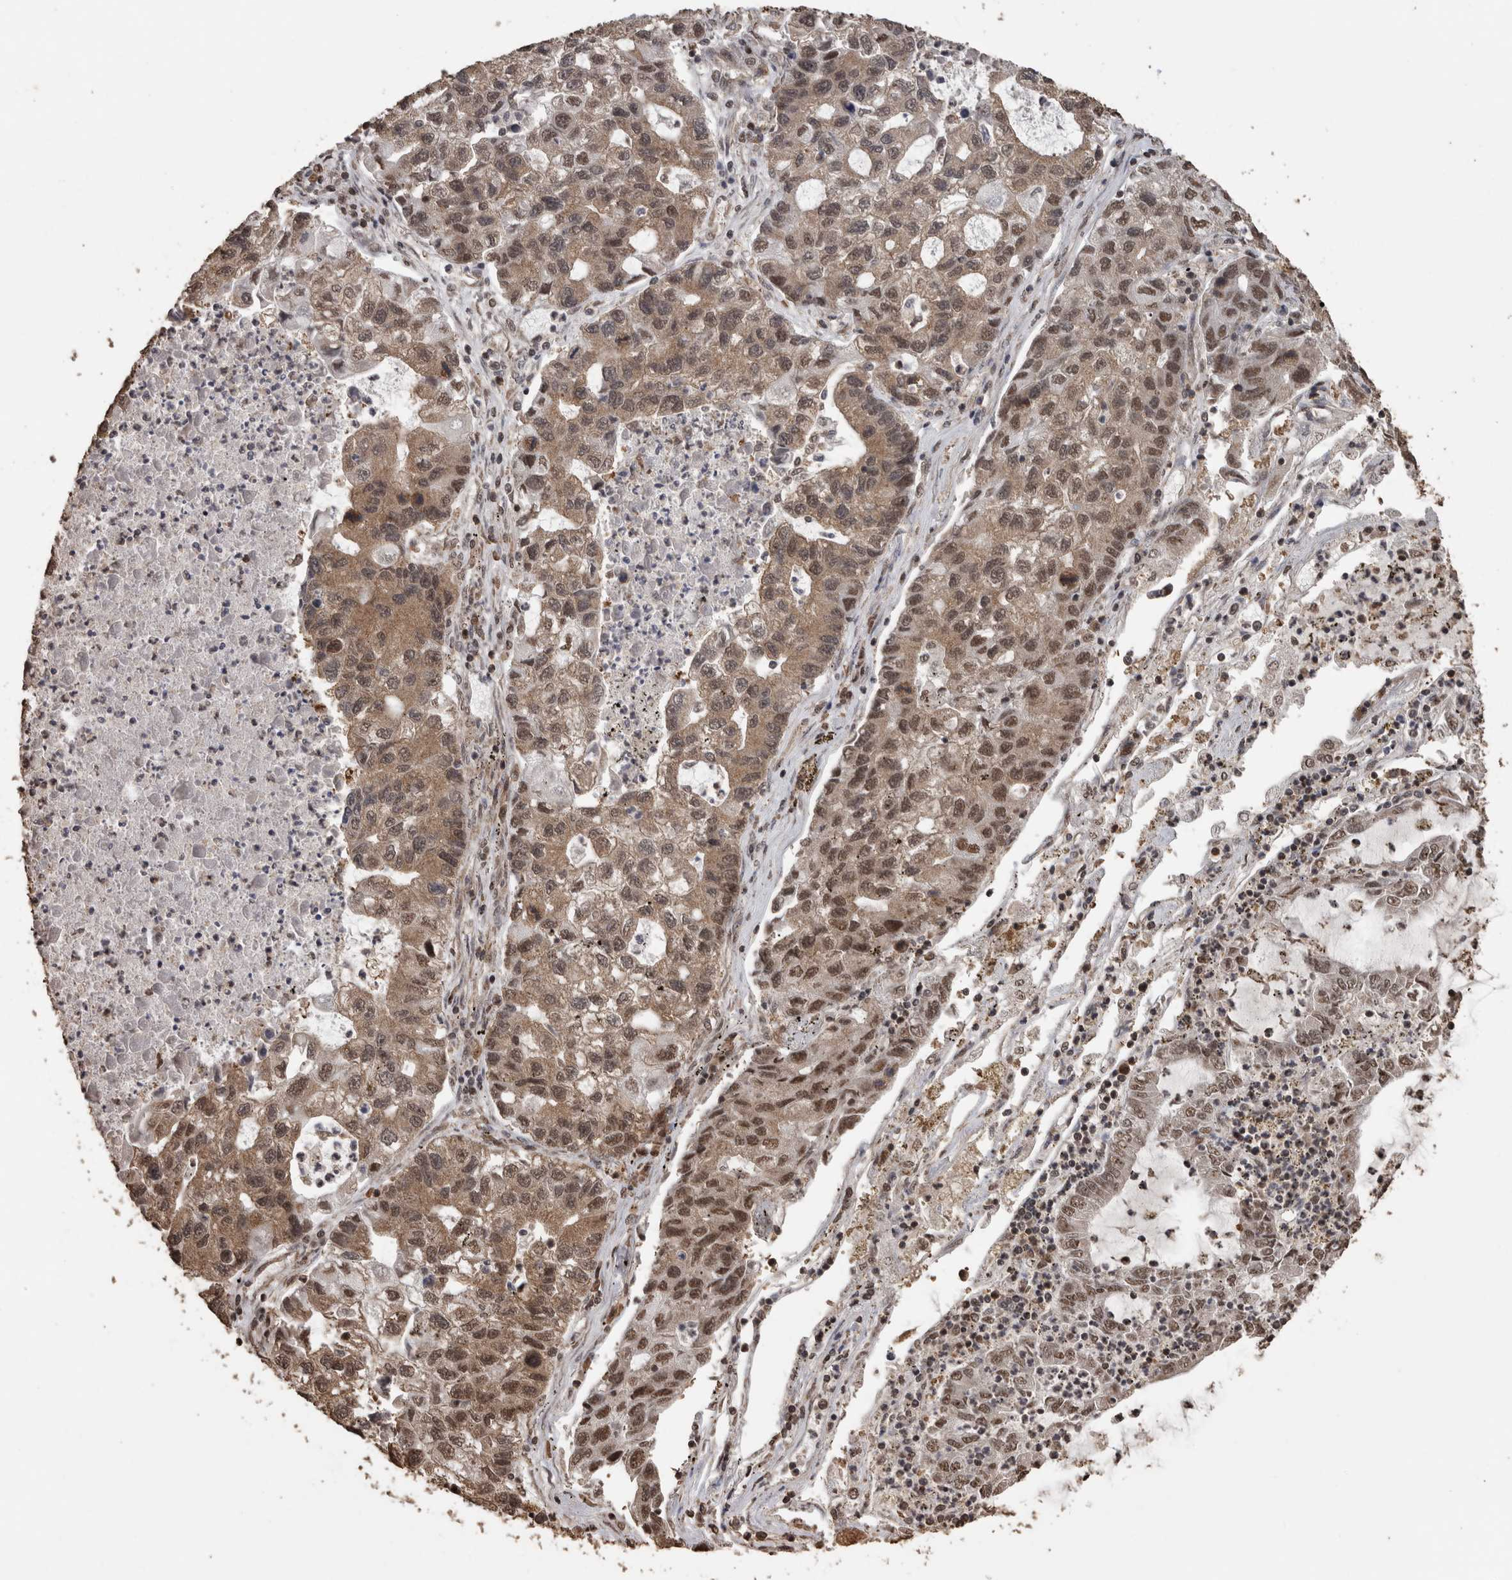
{"staining": {"intensity": "moderate", "quantity": ">75%", "location": "cytoplasmic/membranous,nuclear"}, "tissue": "lung cancer", "cell_type": "Tumor cells", "image_type": "cancer", "snomed": [{"axis": "morphology", "description": "Adenocarcinoma, NOS"}, {"axis": "topography", "description": "Lung"}], "caption": "Lung cancer stained with DAB (3,3'-diaminobenzidine) immunohistochemistry (IHC) displays medium levels of moderate cytoplasmic/membranous and nuclear positivity in about >75% of tumor cells. (DAB IHC with brightfield microscopy, high magnification).", "gene": "PINK1", "patient": {"sex": "female", "age": 51}}